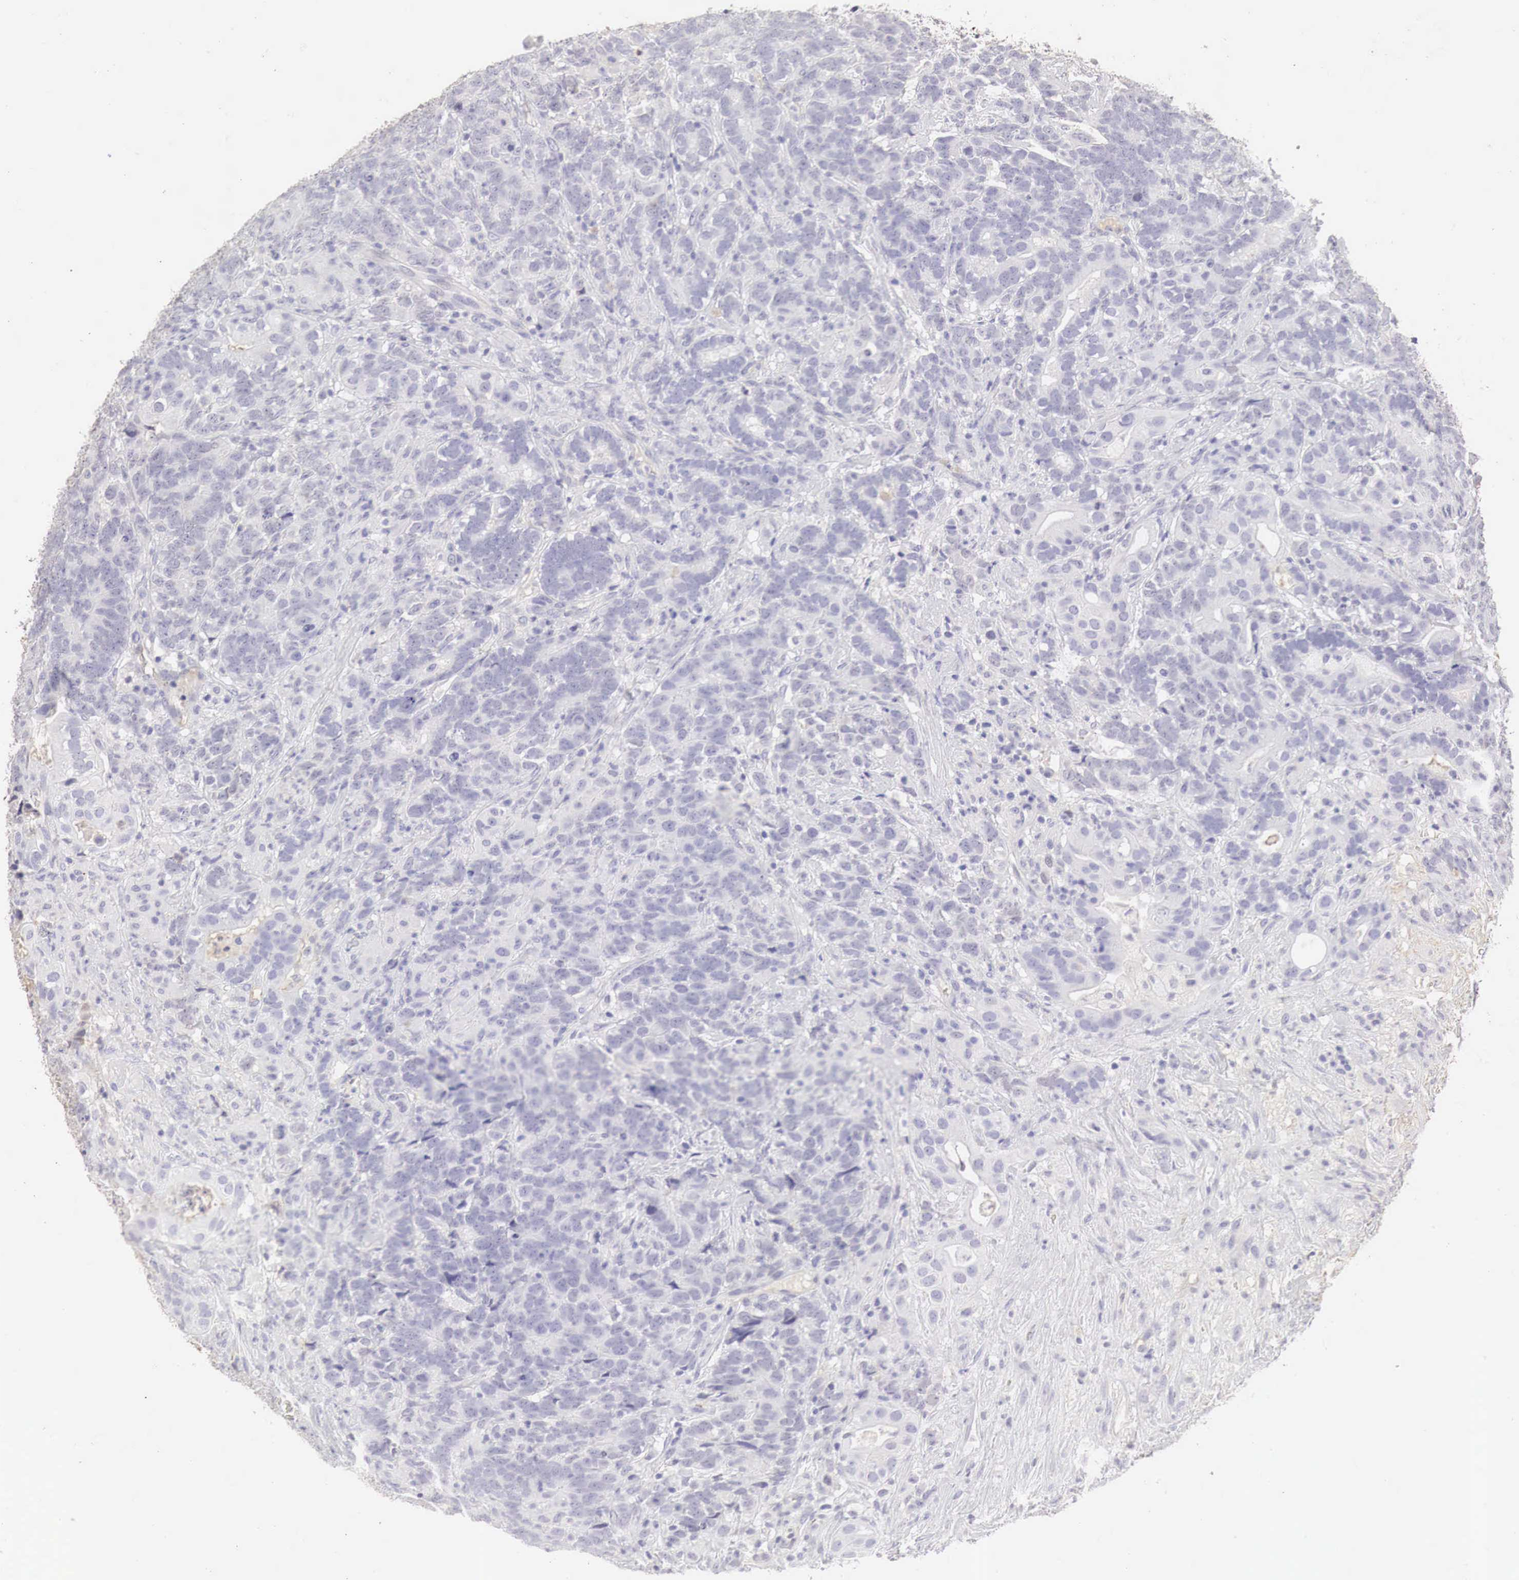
{"staining": {"intensity": "negative", "quantity": "none", "location": "none"}, "tissue": "testis cancer", "cell_type": "Tumor cells", "image_type": "cancer", "snomed": [{"axis": "morphology", "description": "Carcinoma, Embryonal, NOS"}, {"axis": "topography", "description": "Testis"}], "caption": "This histopathology image is of testis embryonal carcinoma stained with immunohistochemistry to label a protein in brown with the nuclei are counter-stained blue. There is no positivity in tumor cells. (Brightfield microscopy of DAB IHC at high magnification).", "gene": "OTC", "patient": {"sex": "male", "age": 26}}